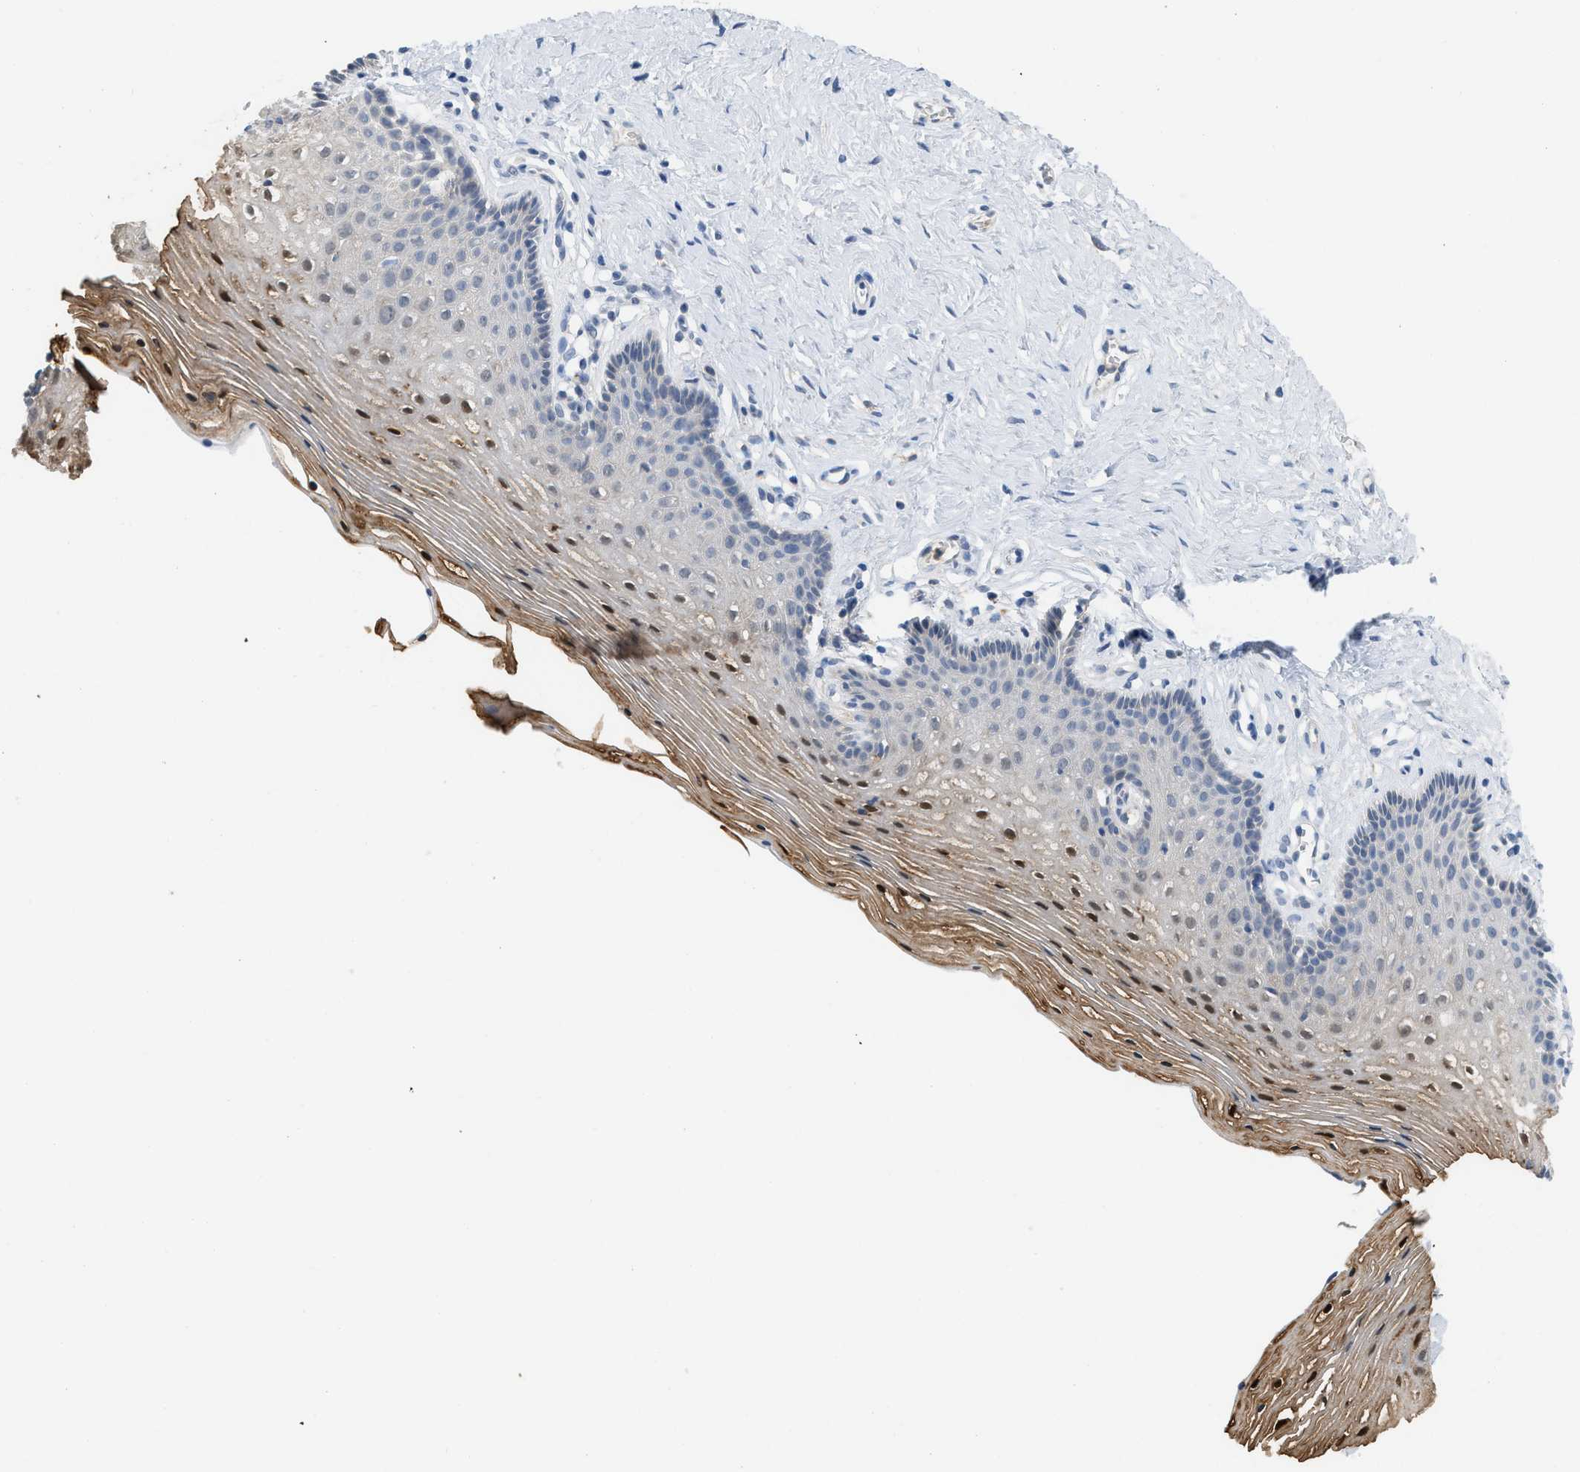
{"staining": {"intensity": "moderate", "quantity": "25%-75%", "location": "cytoplasmic/membranous,nuclear"}, "tissue": "vagina", "cell_type": "Squamous epithelial cells", "image_type": "normal", "snomed": [{"axis": "morphology", "description": "Normal tissue, NOS"}, {"axis": "topography", "description": "Vagina"}], "caption": "Unremarkable vagina reveals moderate cytoplasmic/membranous,nuclear positivity in about 25%-75% of squamous epithelial cells, visualized by immunohistochemistry. Using DAB (brown) and hematoxylin (blue) stains, captured at high magnification using brightfield microscopy.", "gene": "CSTB", "patient": {"sex": "female", "age": 32}}